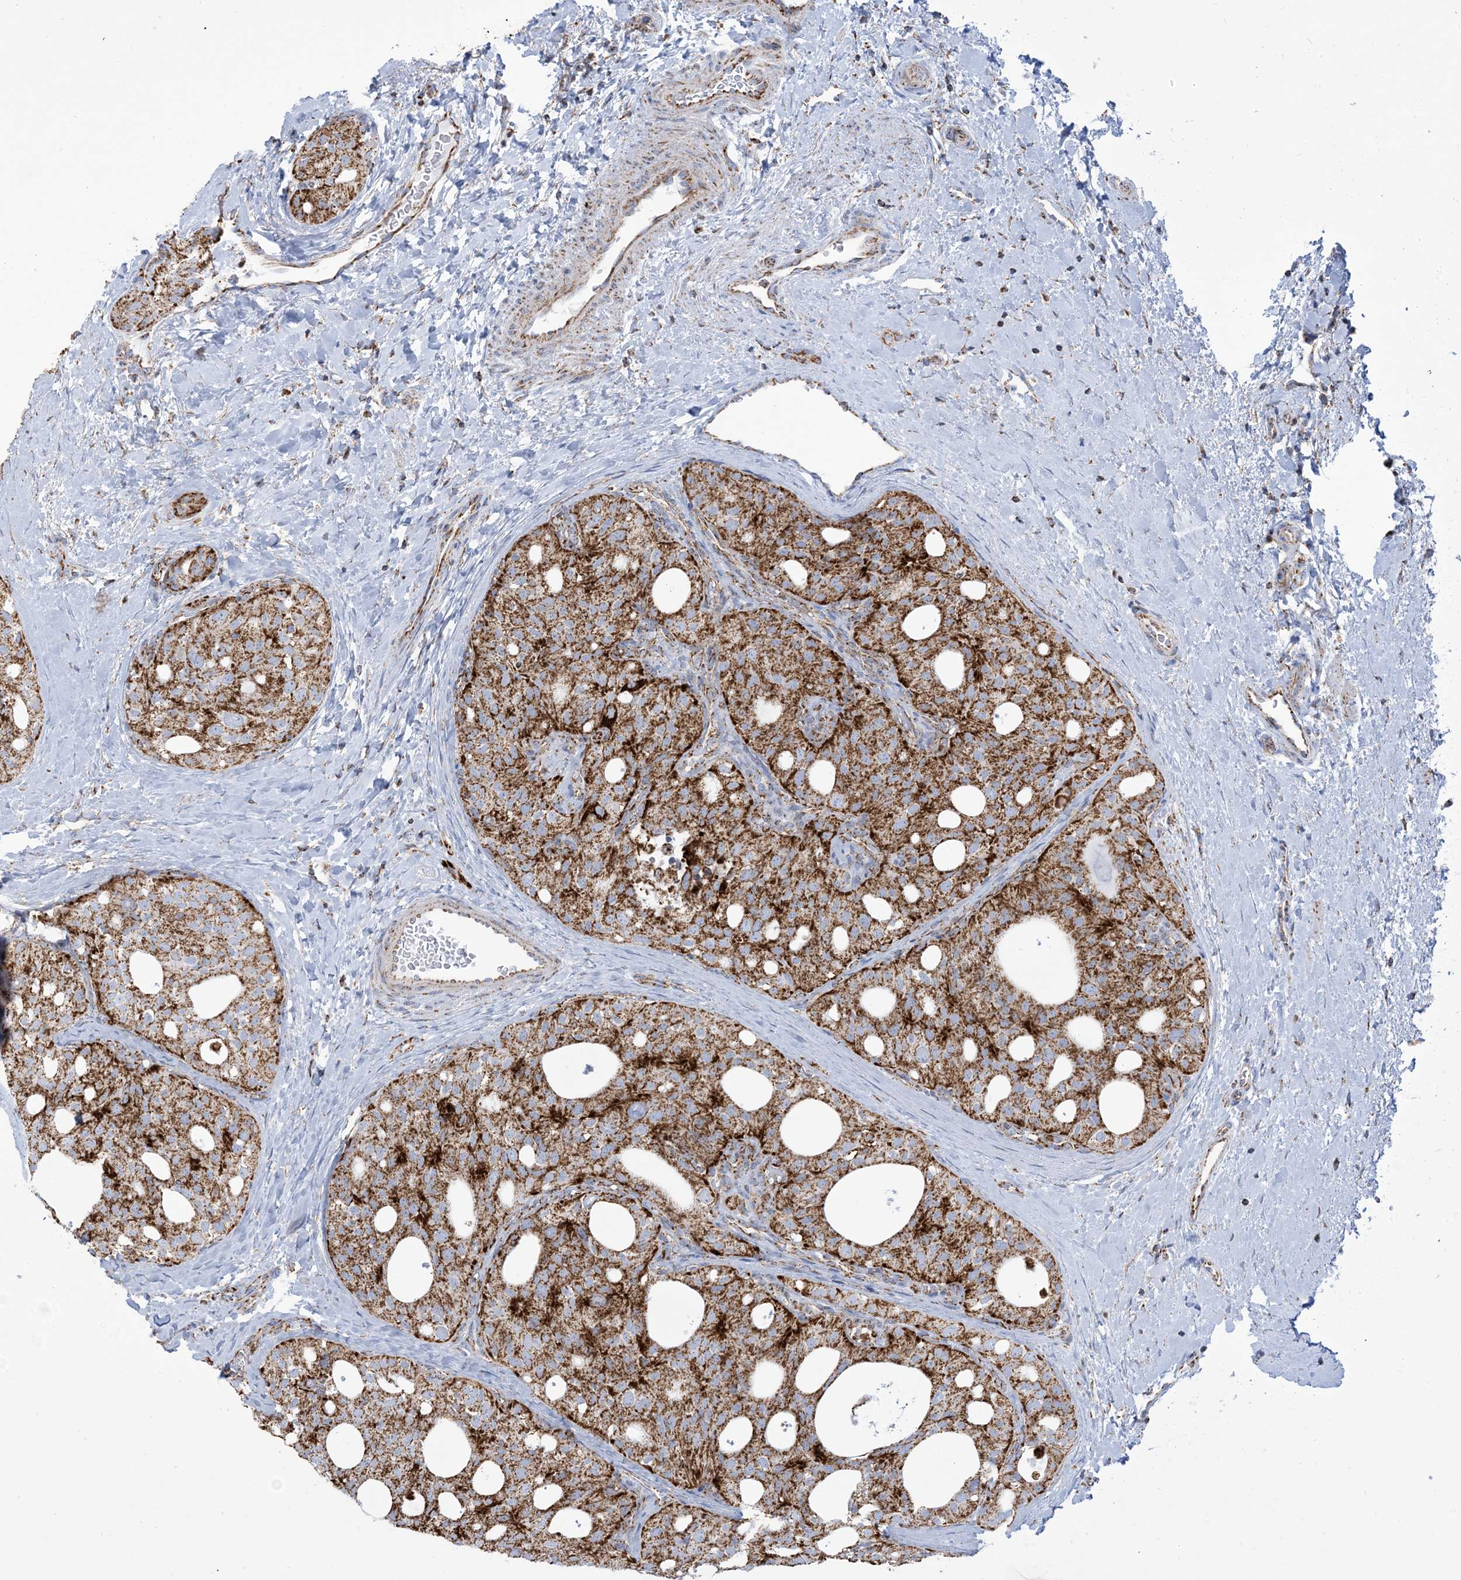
{"staining": {"intensity": "strong", "quantity": ">75%", "location": "cytoplasmic/membranous"}, "tissue": "thyroid cancer", "cell_type": "Tumor cells", "image_type": "cancer", "snomed": [{"axis": "morphology", "description": "Follicular adenoma carcinoma, NOS"}, {"axis": "topography", "description": "Thyroid gland"}], "caption": "IHC (DAB (3,3'-diaminobenzidine)) staining of thyroid follicular adenoma carcinoma demonstrates strong cytoplasmic/membranous protein staining in about >75% of tumor cells. The protein of interest is stained brown, and the nuclei are stained in blue (DAB (3,3'-diaminobenzidine) IHC with brightfield microscopy, high magnification).", "gene": "SAMM50", "patient": {"sex": "male", "age": 75}}